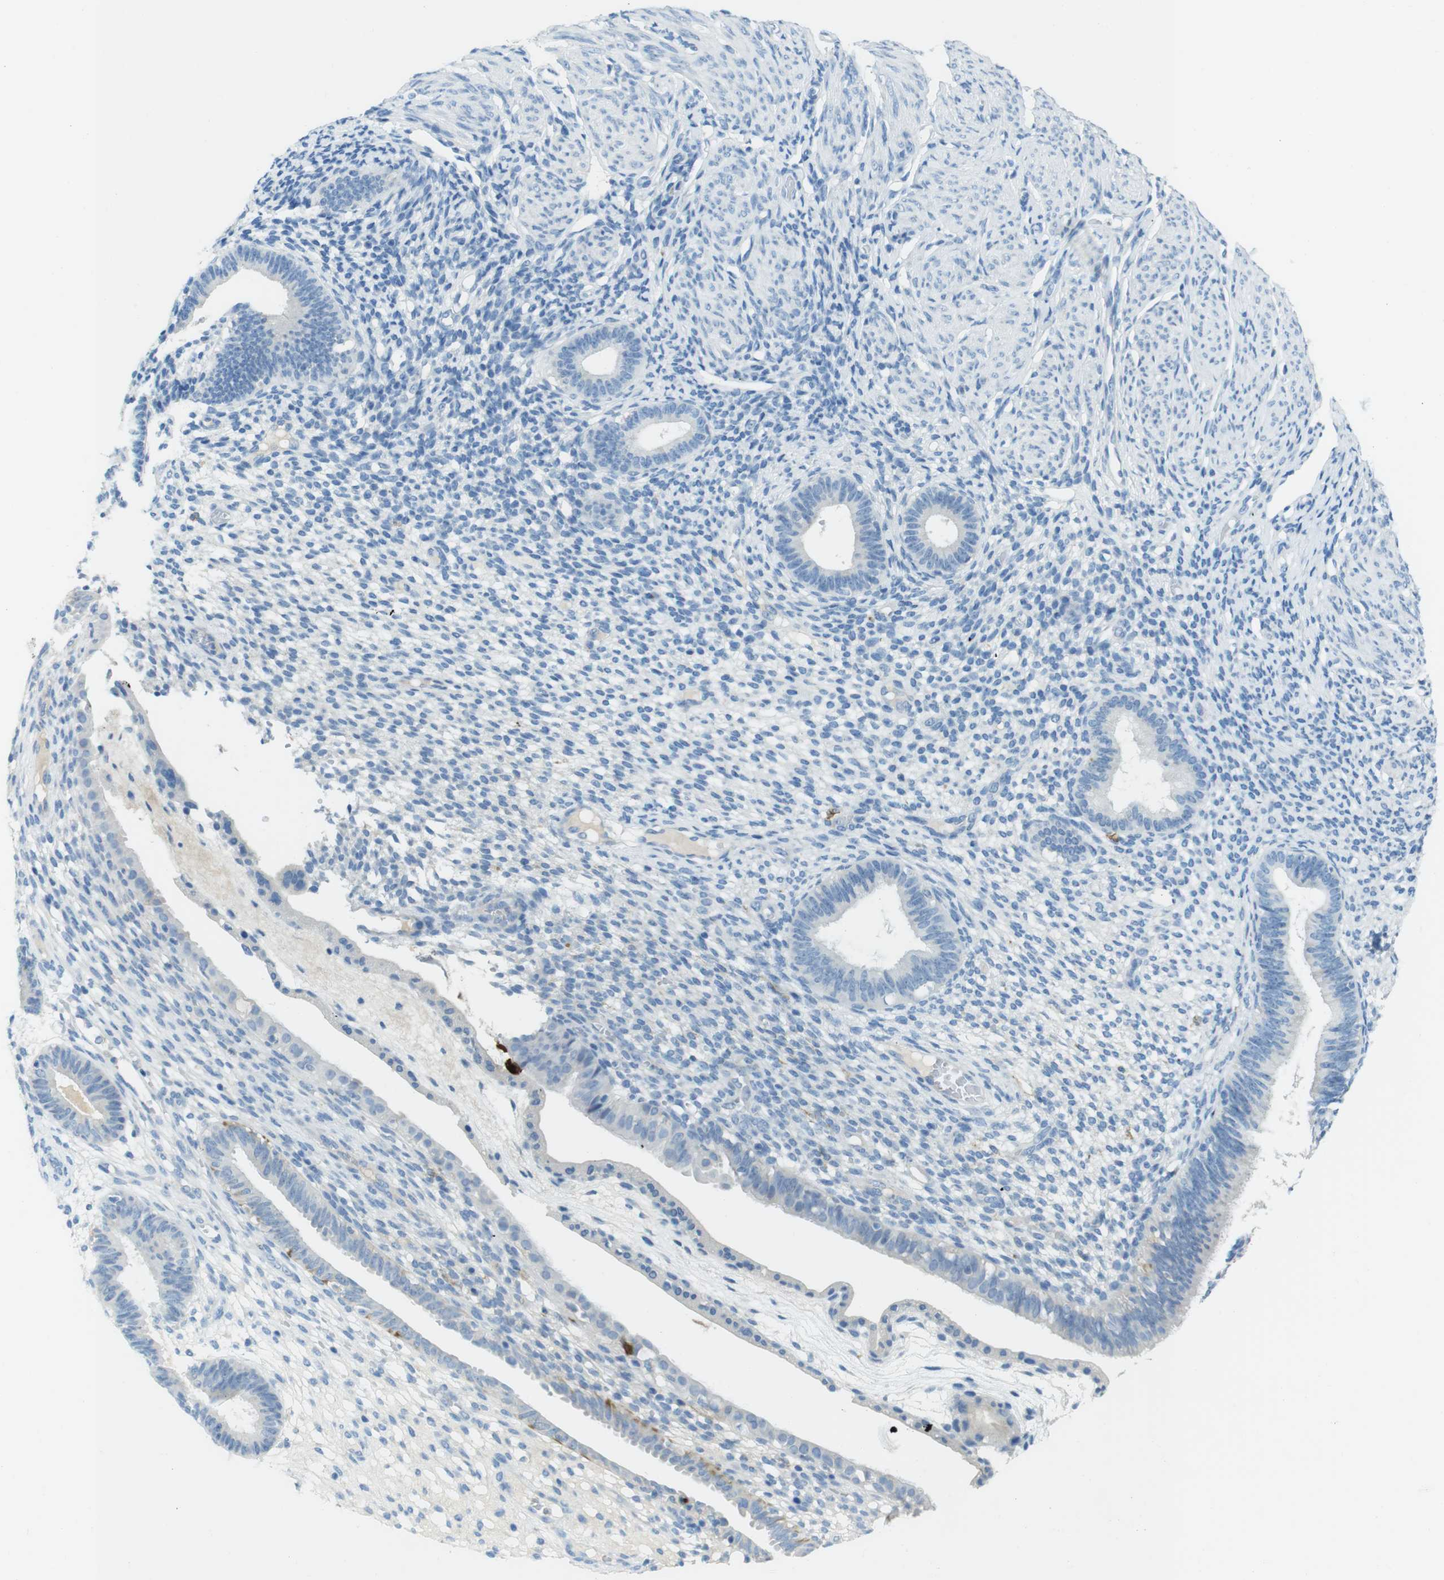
{"staining": {"intensity": "negative", "quantity": "none", "location": "none"}, "tissue": "endometrium", "cell_type": "Cells in endometrial stroma", "image_type": "normal", "snomed": [{"axis": "morphology", "description": "Normal tissue, NOS"}, {"axis": "topography", "description": "Endometrium"}], "caption": "A high-resolution histopathology image shows IHC staining of benign endometrium, which displays no significant staining in cells in endometrial stroma.", "gene": "CD320", "patient": {"sex": "female", "age": 61}}